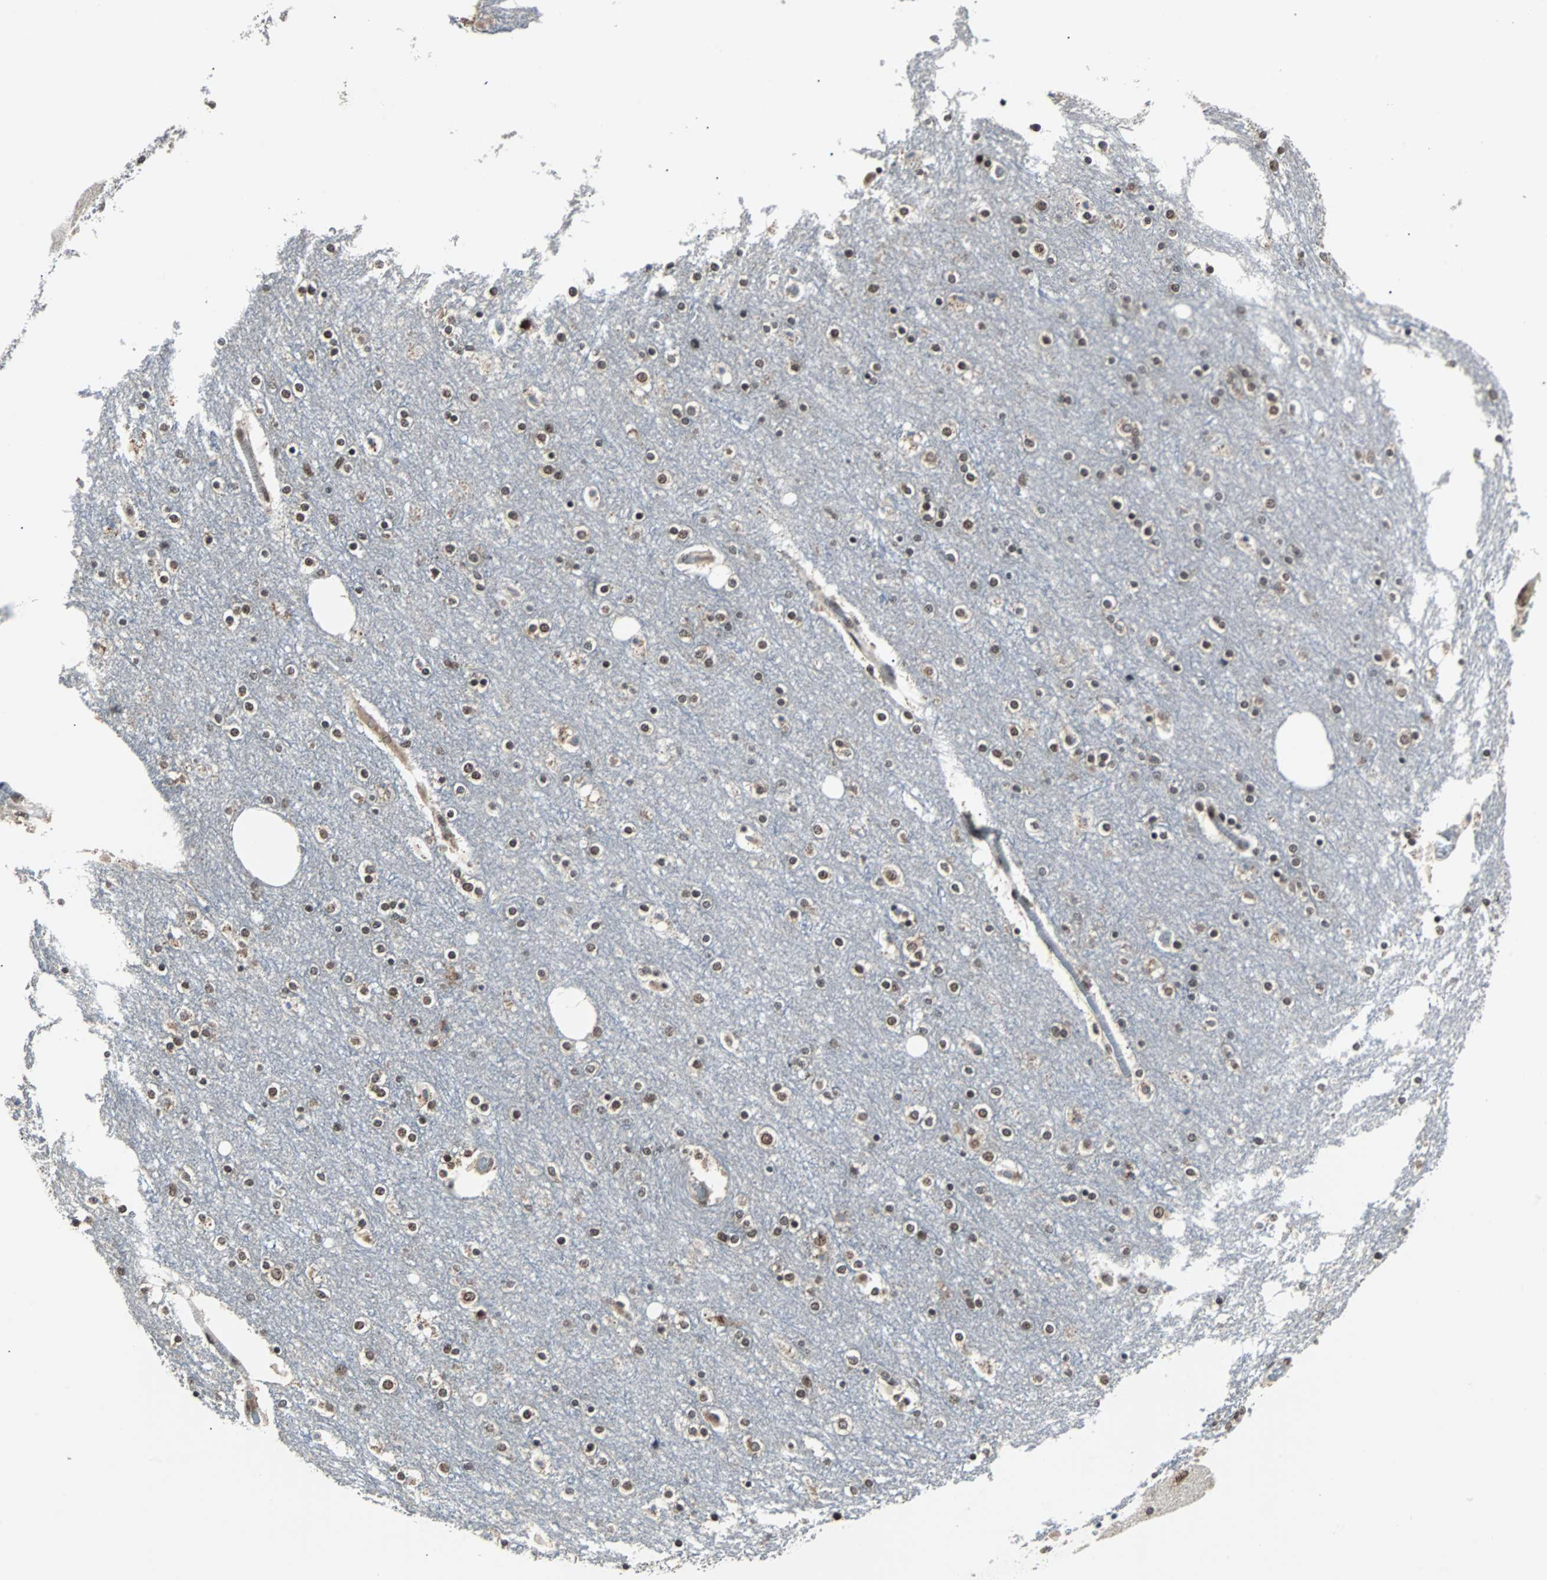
{"staining": {"intensity": "moderate", "quantity": "<25%", "location": "cytoplasmic/membranous"}, "tissue": "cerebral cortex", "cell_type": "Endothelial cells", "image_type": "normal", "snomed": [{"axis": "morphology", "description": "Normal tissue, NOS"}, {"axis": "topography", "description": "Cerebral cortex"}], "caption": "This is a micrograph of IHC staining of normal cerebral cortex, which shows moderate staining in the cytoplasmic/membranous of endothelial cells.", "gene": "TERF2IP", "patient": {"sex": "female", "age": 54}}